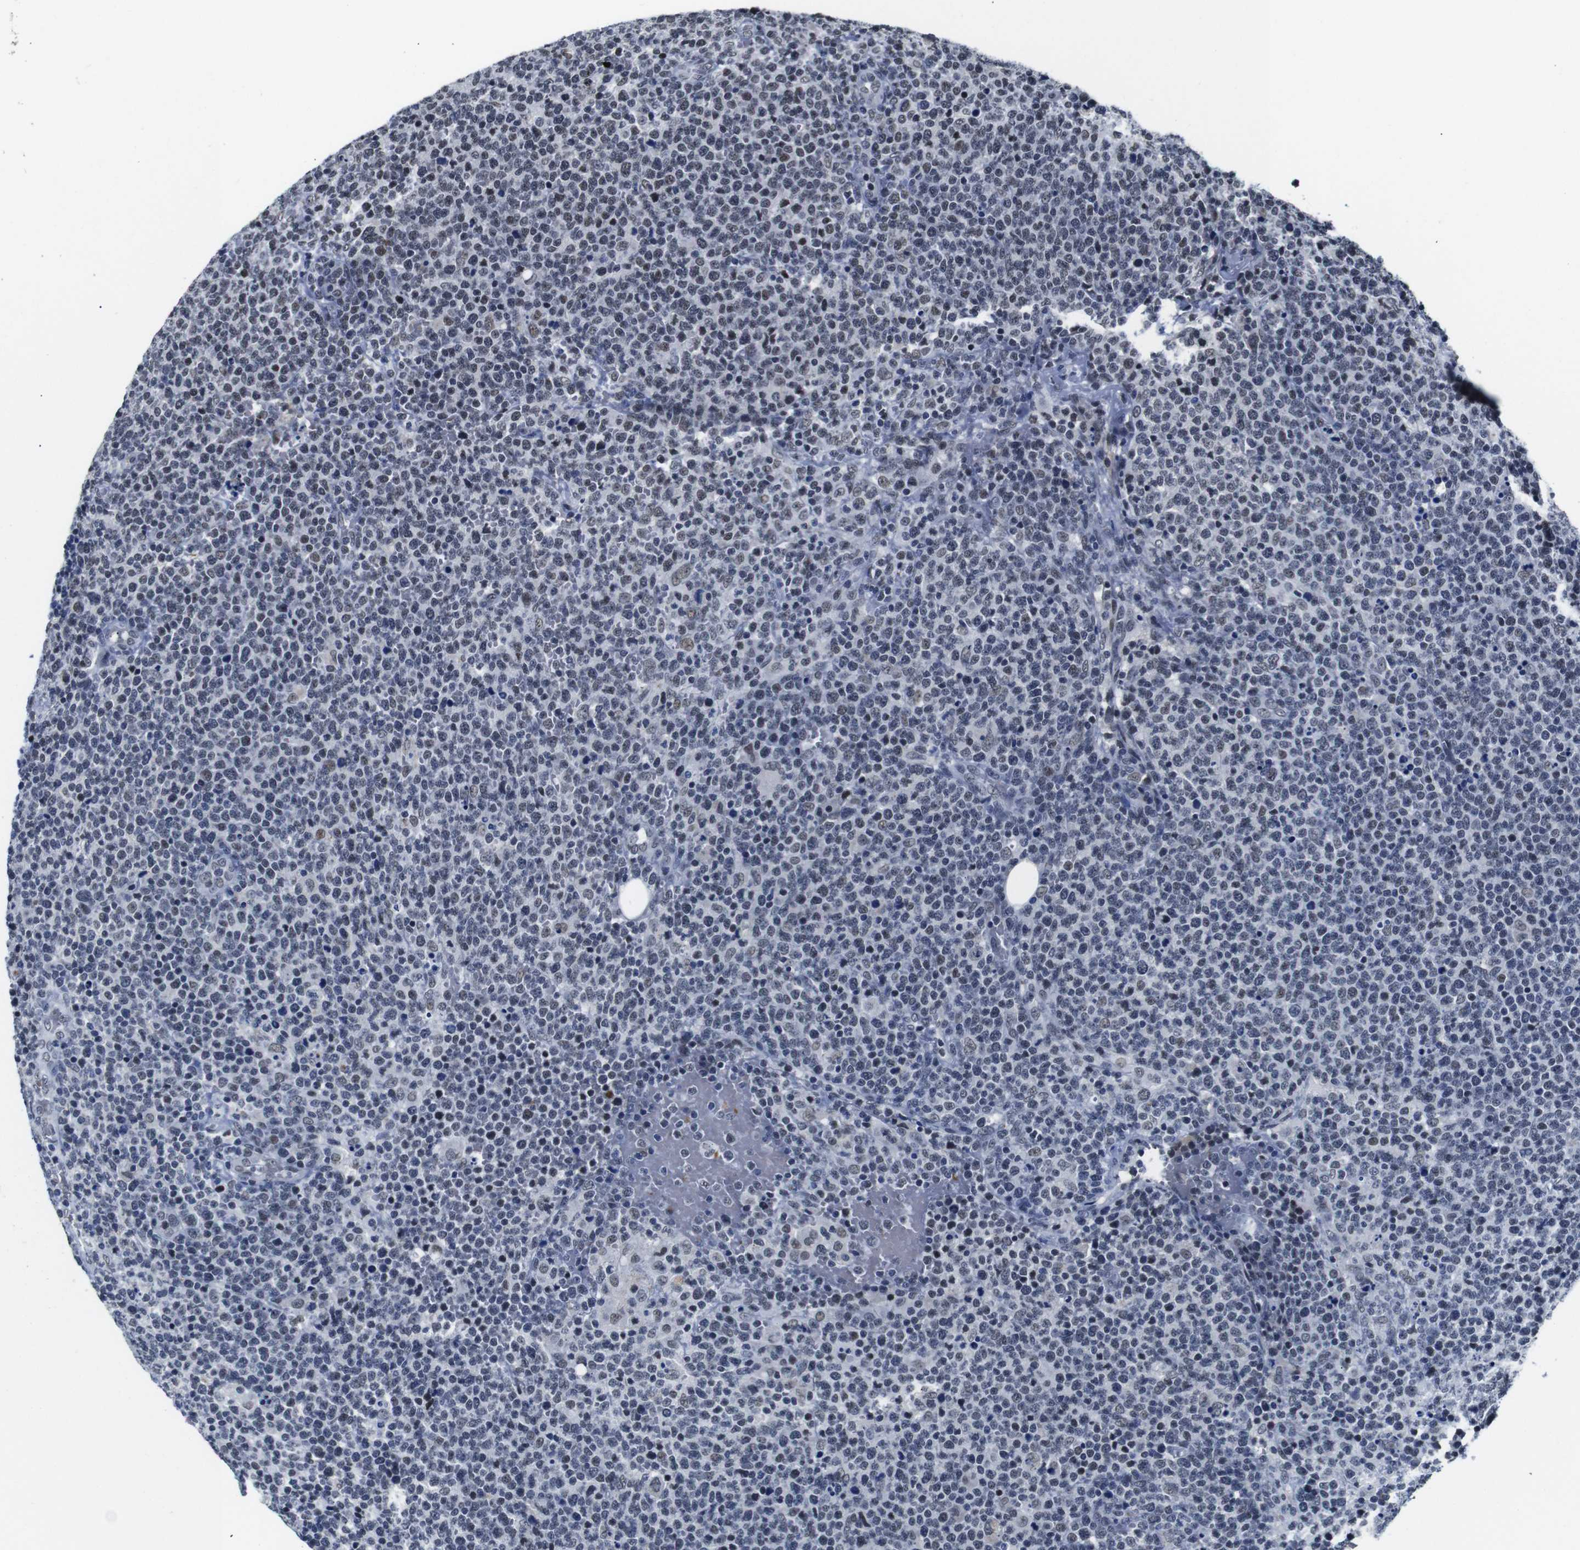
{"staining": {"intensity": "weak", "quantity": "<25%", "location": "nuclear"}, "tissue": "lymphoma", "cell_type": "Tumor cells", "image_type": "cancer", "snomed": [{"axis": "morphology", "description": "Malignant lymphoma, non-Hodgkin's type, High grade"}, {"axis": "topography", "description": "Lymph node"}], "caption": "A micrograph of human lymphoma is negative for staining in tumor cells. Brightfield microscopy of IHC stained with DAB (brown) and hematoxylin (blue), captured at high magnification.", "gene": "ILDR2", "patient": {"sex": "male", "age": 61}}